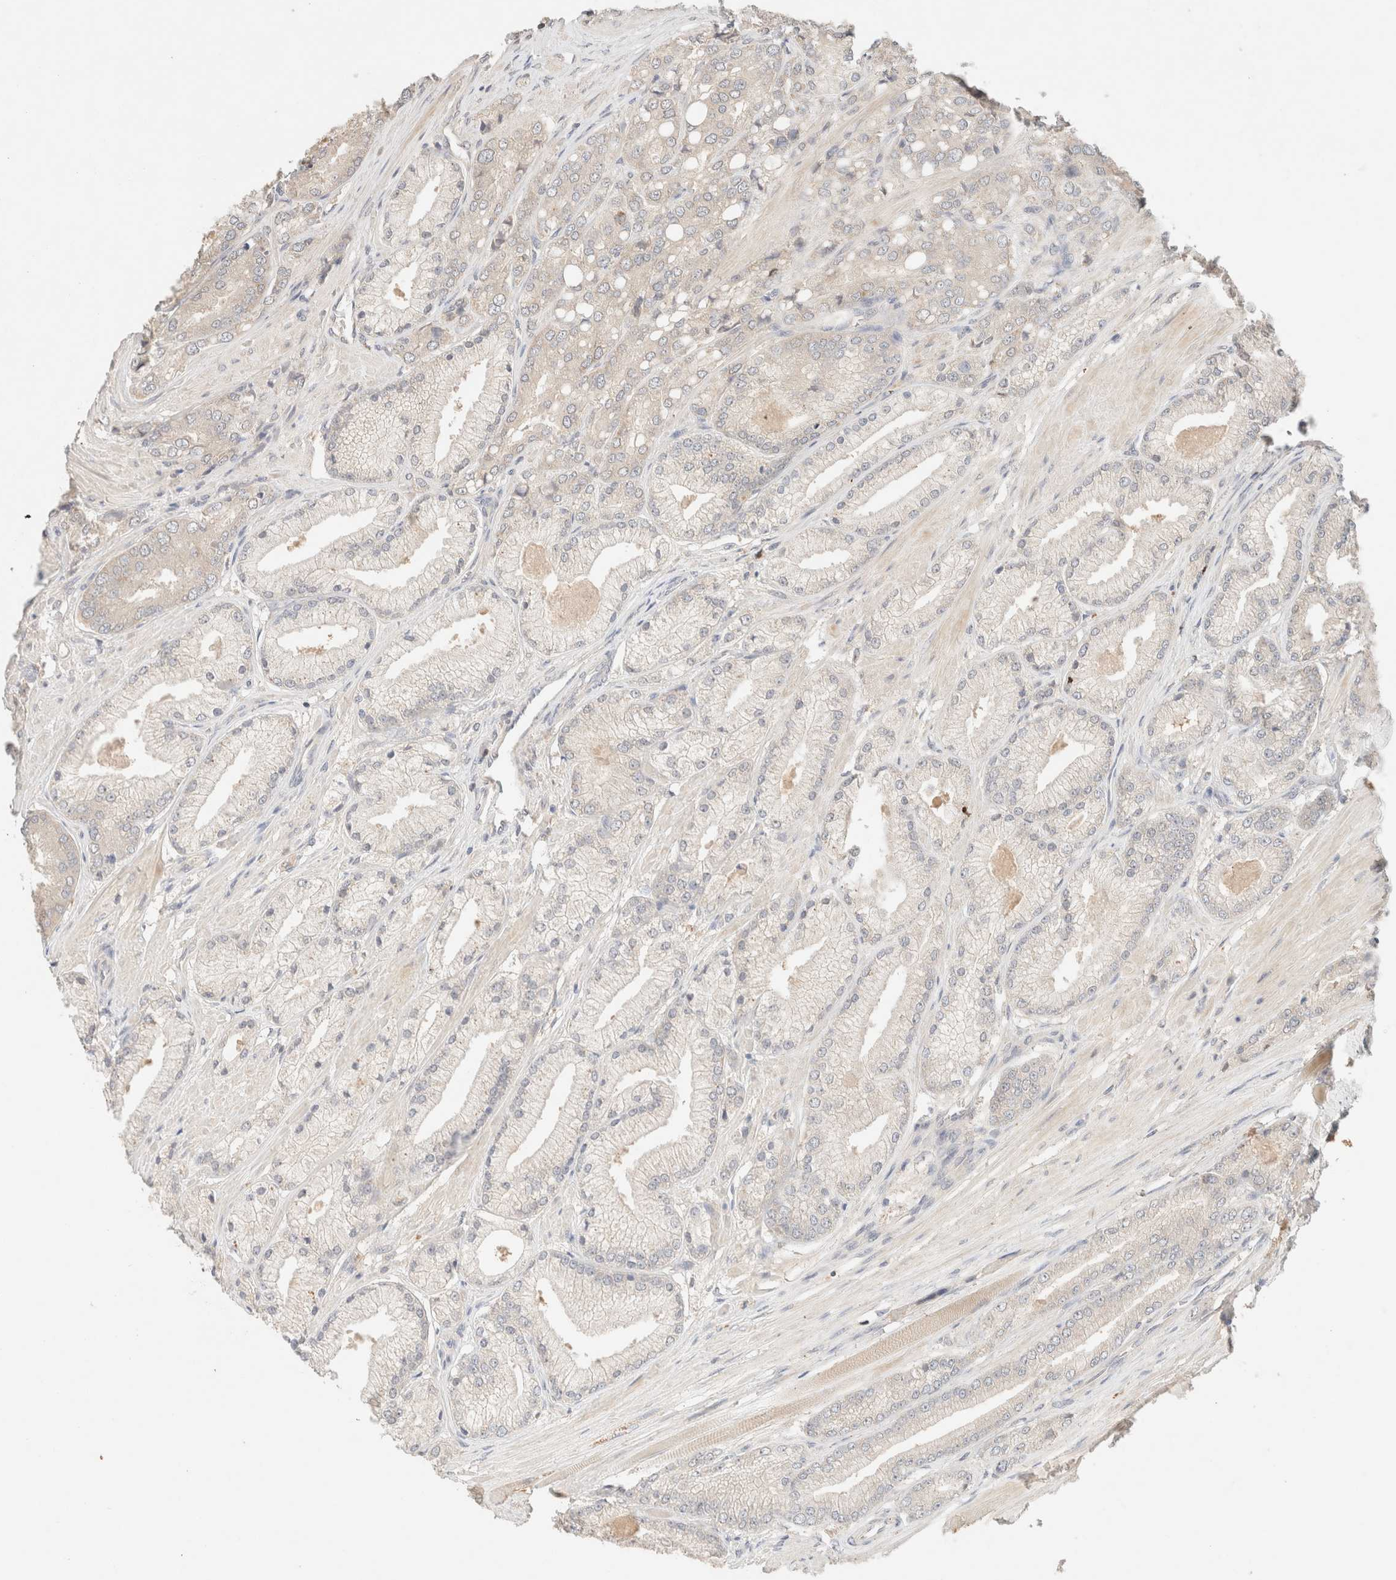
{"staining": {"intensity": "negative", "quantity": "none", "location": "none"}, "tissue": "prostate cancer", "cell_type": "Tumor cells", "image_type": "cancer", "snomed": [{"axis": "morphology", "description": "Adenocarcinoma, High grade"}, {"axis": "topography", "description": "Prostate"}], "caption": "Prostate cancer stained for a protein using IHC exhibits no expression tumor cells.", "gene": "SARM1", "patient": {"sex": "male", "age": 50}}